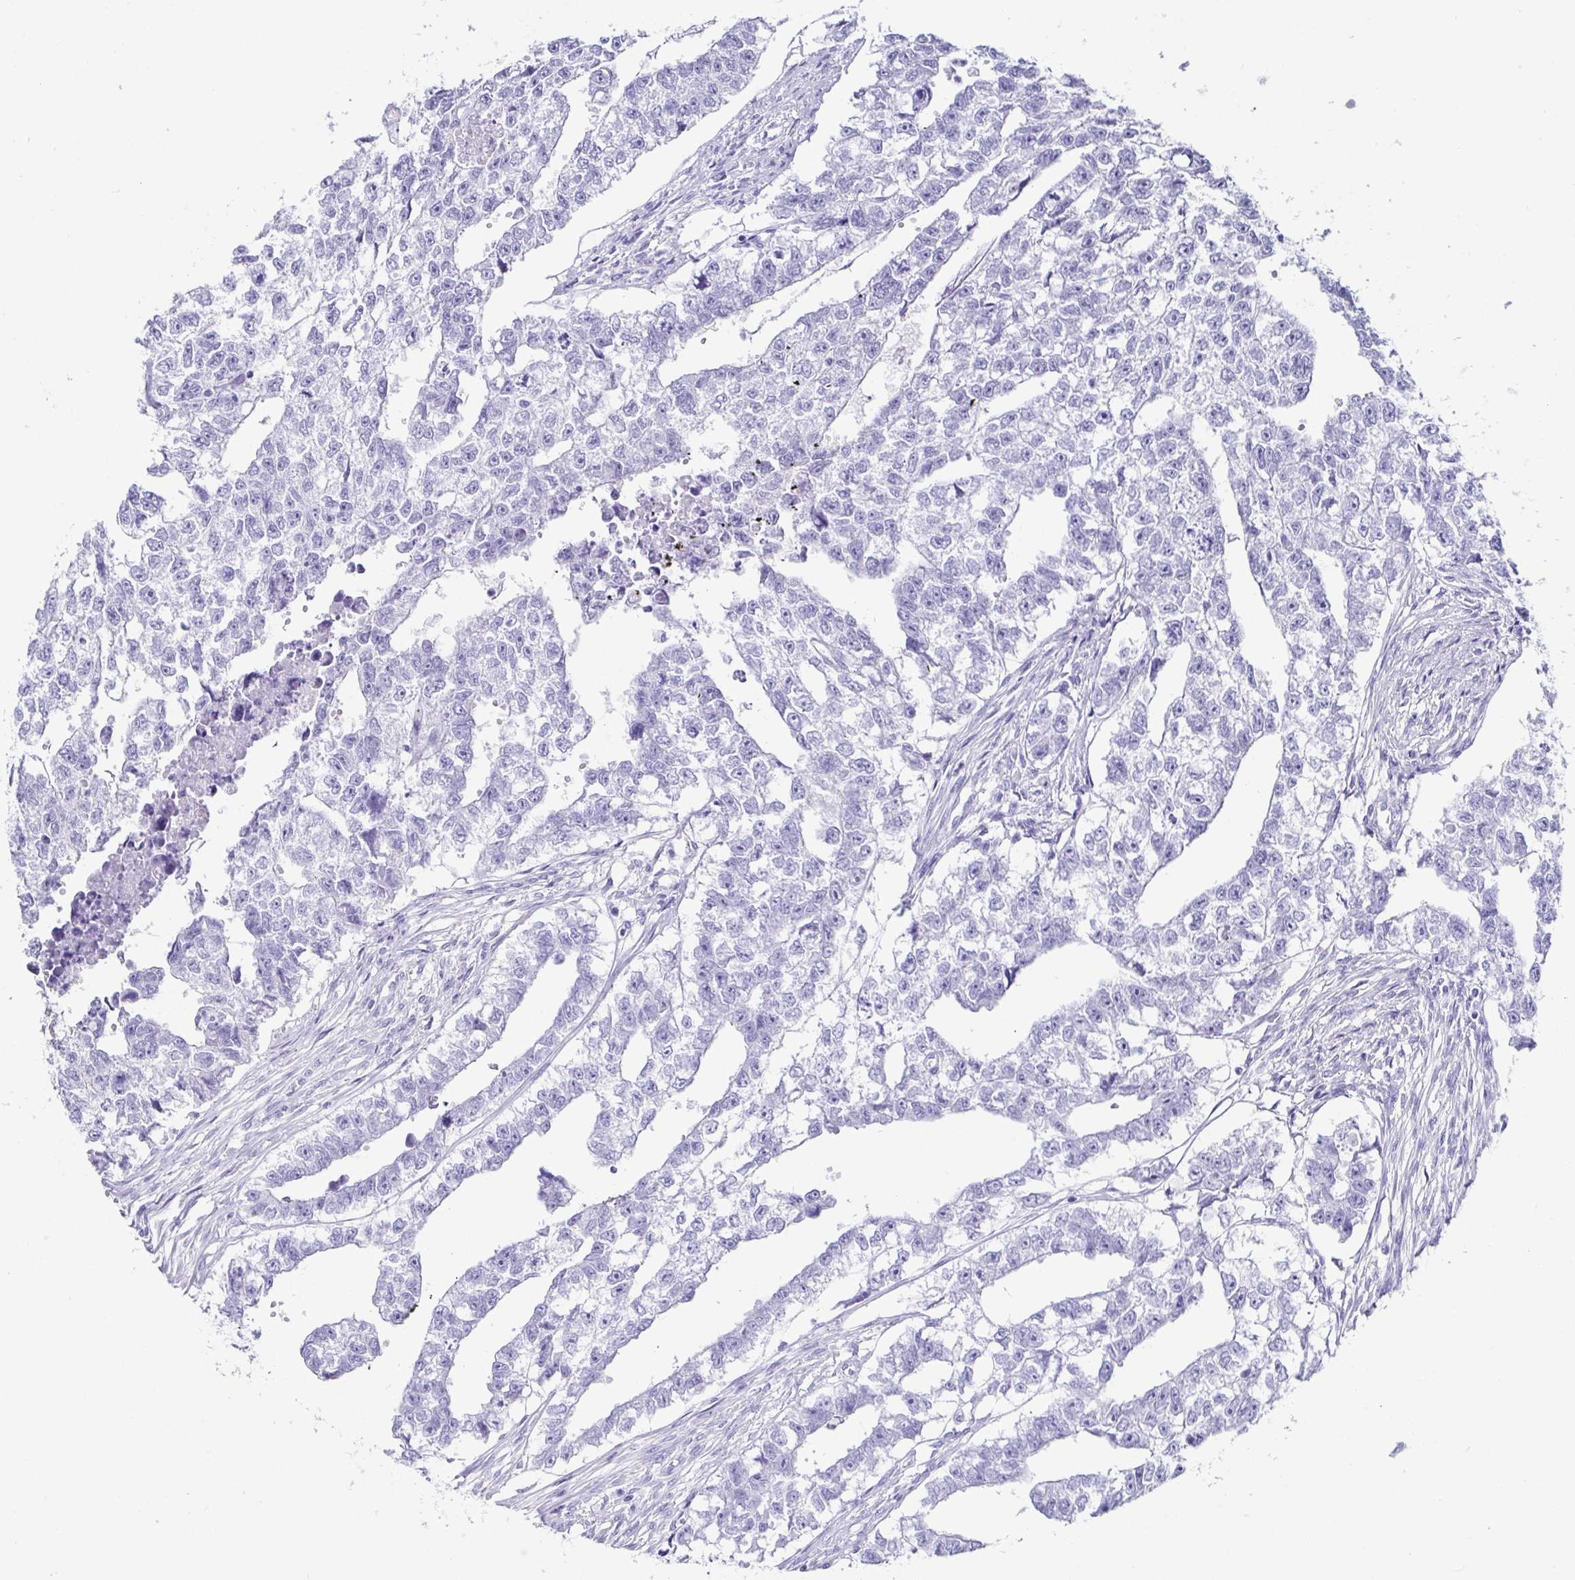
{"staining": {"intensity": "negative", "quantity": "none", "location": "none"}, "tissue": "testis cancer", "cell_type": "Tumor cells", "image_type": "cancer", "snomed": [{"axis": "morphology", "description": "Carcinoma, Embryonal, NOS"}, {"axis": "morphology", "description": "Teratoma, malignant, NOS"}, {"axis": "topography", "description": "Testis"}], "caption": "Testis cancer stained for a protein using immunohistochemistry (IHC) shows no positivity tumor cells.", "gene": "CD164L2", "patient": {"sex": "male", "age": 44}}